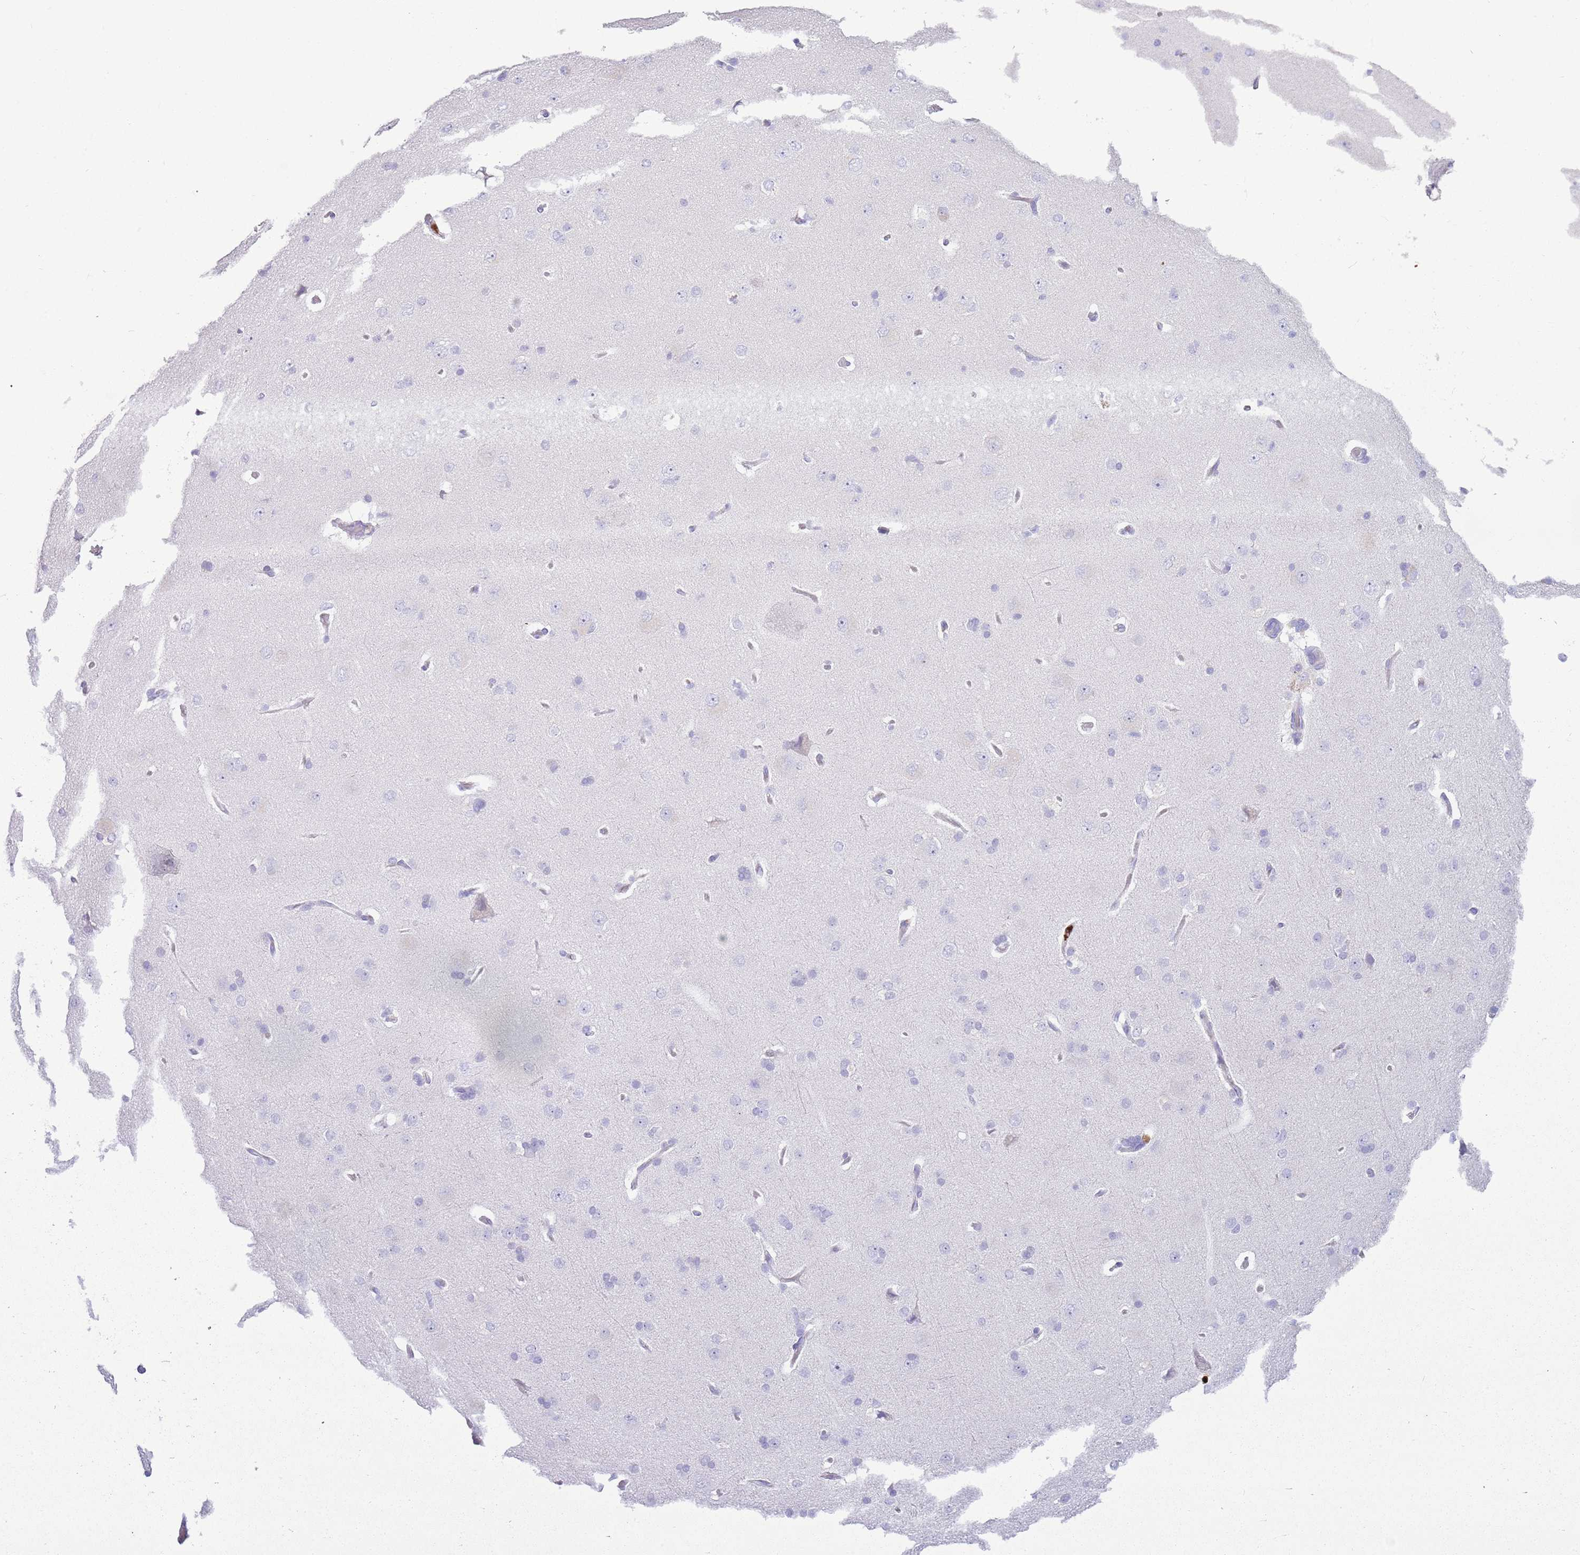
{"staining": {"intensity": "negative", "quantity": "none", "location": "none"}, "tissue": "cerebral cortex", "cell_type": "Endothelial cells", "image_type": "normal", "snomed": [{"axis": "morphology", "description": "Normal tissue, NOS"}, {"axis": "topography", "description": "Cerebral cortex"}], "caption": "Immunohistochemical staining of unremarkable human cerebral cortex exhibits no significant staining in endothelial cells.", "gene": "CD177", "patient": {"sex": "male", "age": 62}}